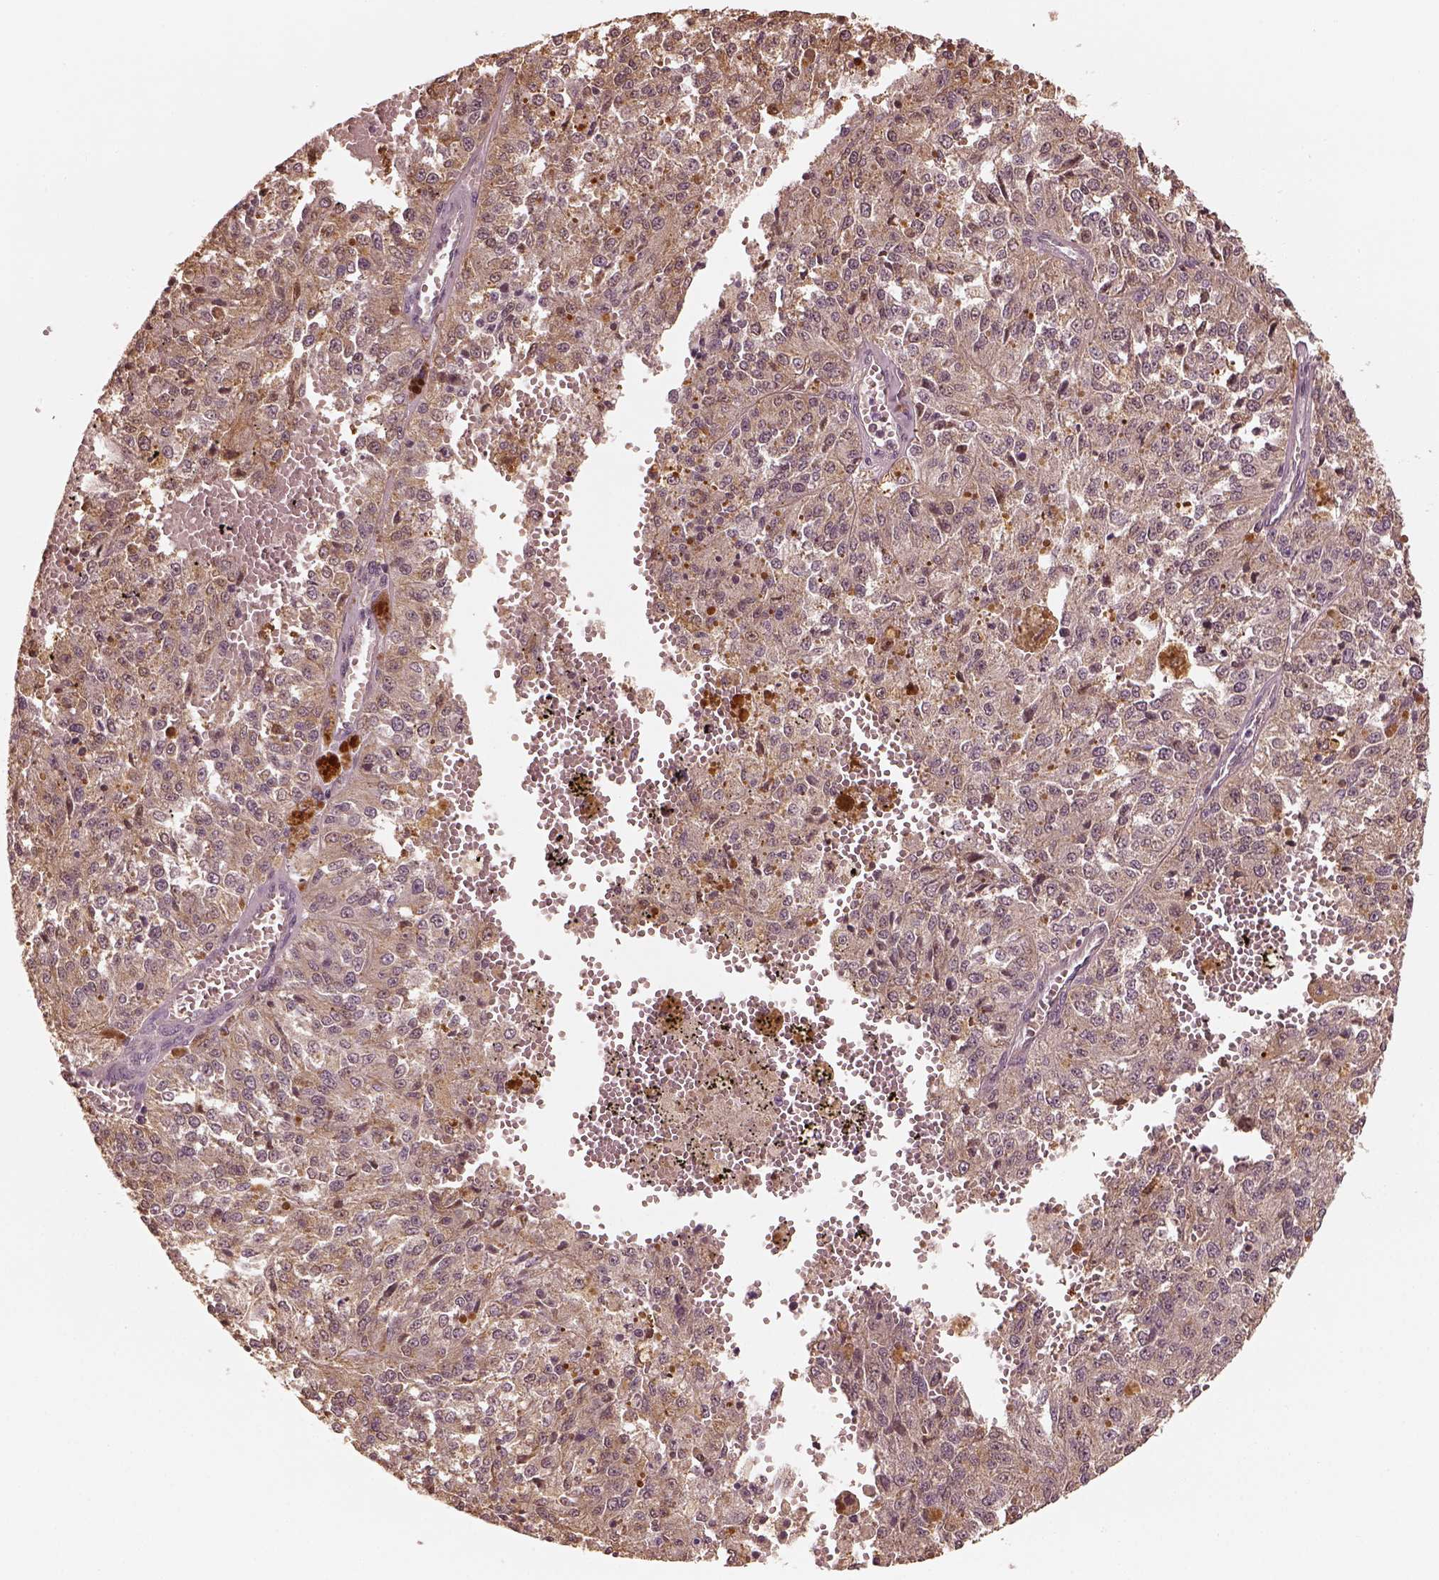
{"staining": {"intensity": "moderate", "quantity": ">75%", "location": "cytoplasmic/membranous"}, "tissue": "melanoma", "cell_type": "Tumor cells", "image_type": "cancer", "snomed": [{"axis": "morphology", "description": "Malignant melanoma, Metastatic site"}, {"axis": "topography", "description": "Lymph node"}], "caption": "Brown immunohistochemical staining in melanoma reveals moderate cytoplasmic/membranous staining in approximately >75% of tumor cells. (DAB = brown stain, brightfield microscopy at high magnification).", "gene": "EGR4", "patient": {"sex": "female", "age": 64}}